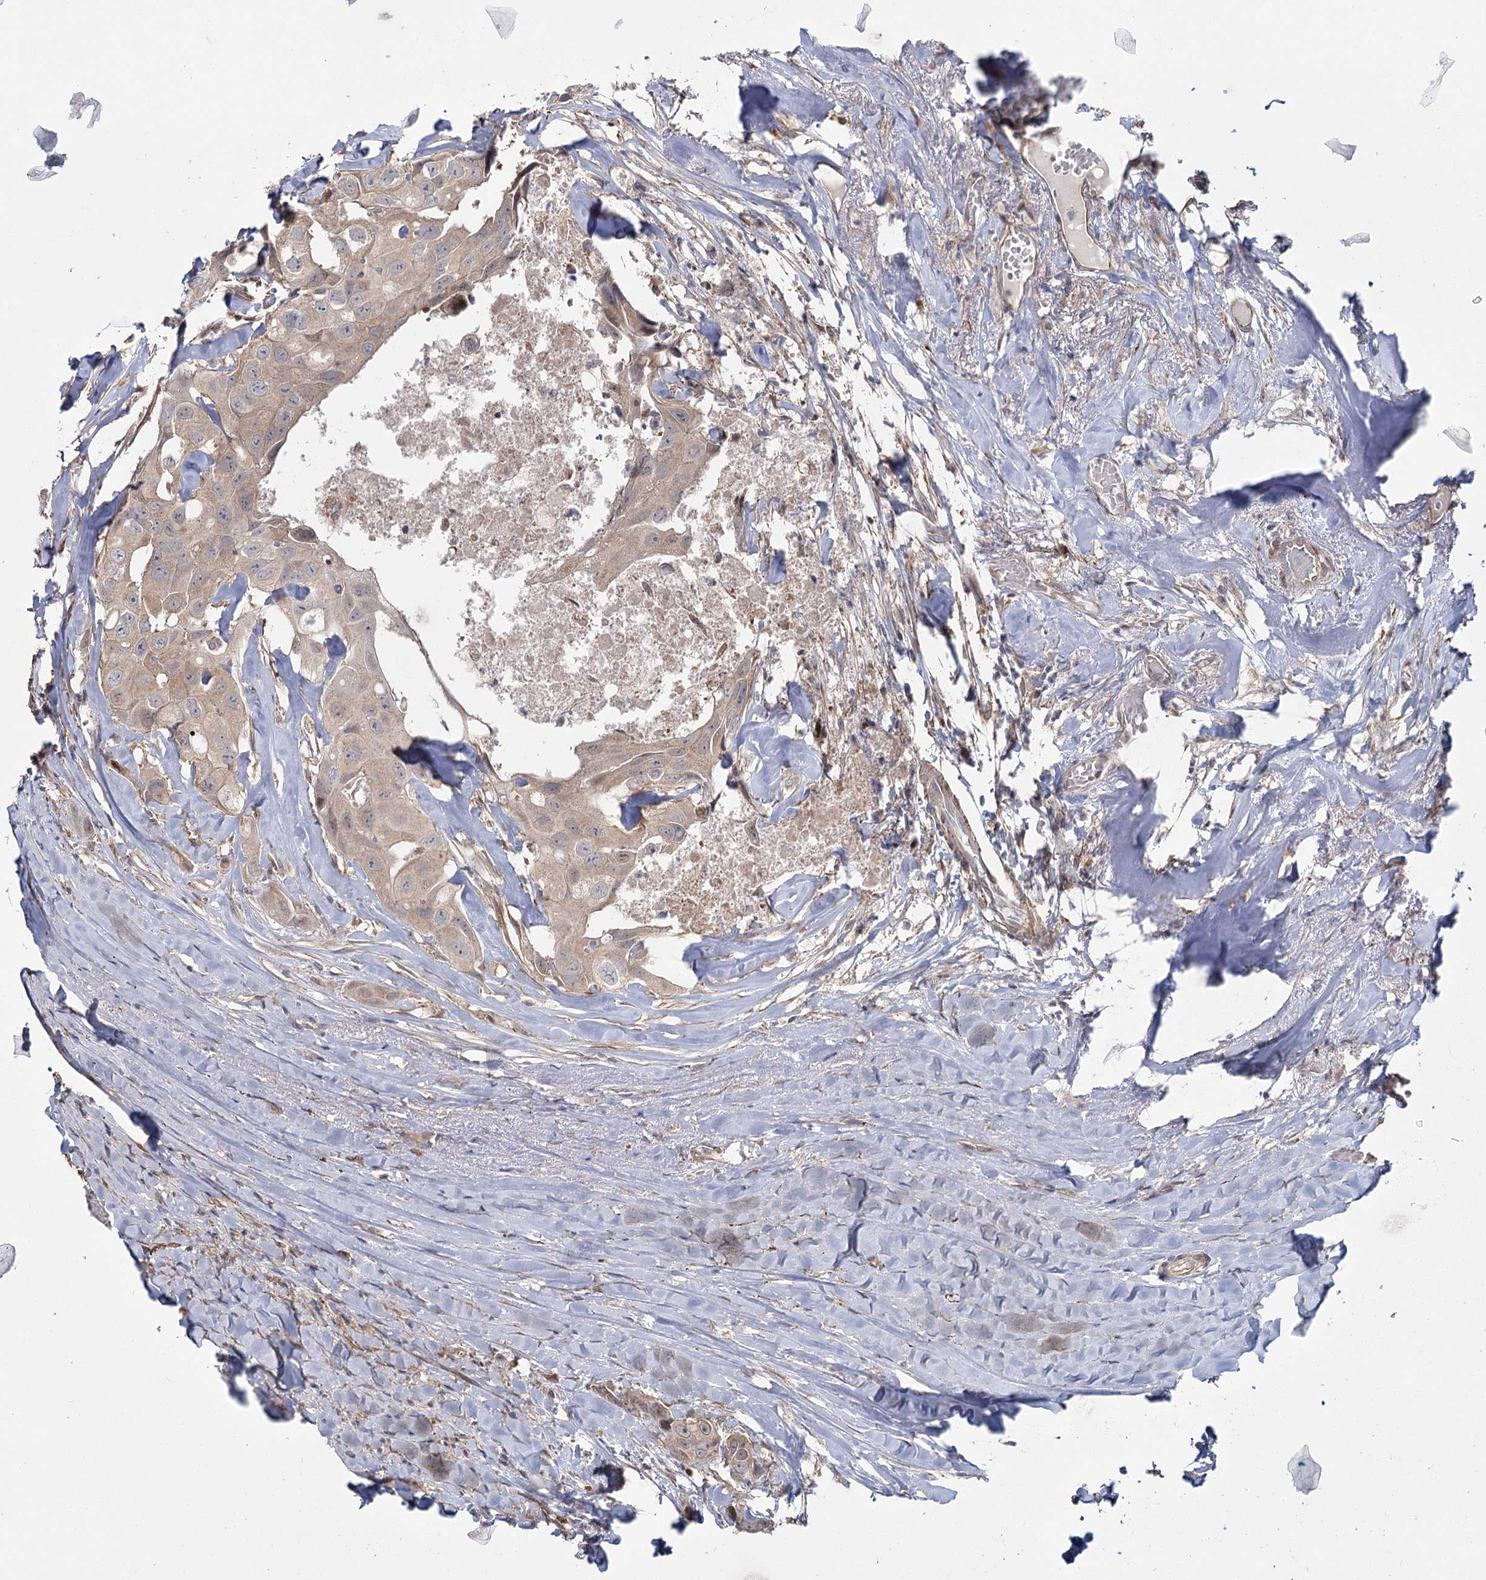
{"staining": {"intensity": "weak", "quantity": "<25%", "location": "cytoplasmic/membranous"}, "tissue": "head and neck cancer", "cell_type": "Tumor cells", "image_type": "cancer", "snomed": [{"axis": "morphology", "description": "Adenocarcinoma, NOS"}, {"axis": "morphology", "description": "Adenocarcinoma, metastatic, NOS"}, {"axis": "topography", "description": "Head-Neck"}], "caption": "Immunohistochemical staining of human head and neck cancer (adenocarcinoma) shows no significant positivity in tumor cells.", "gene": "TBC1D9B", "patient": {"sex": "male", "age": 75}}